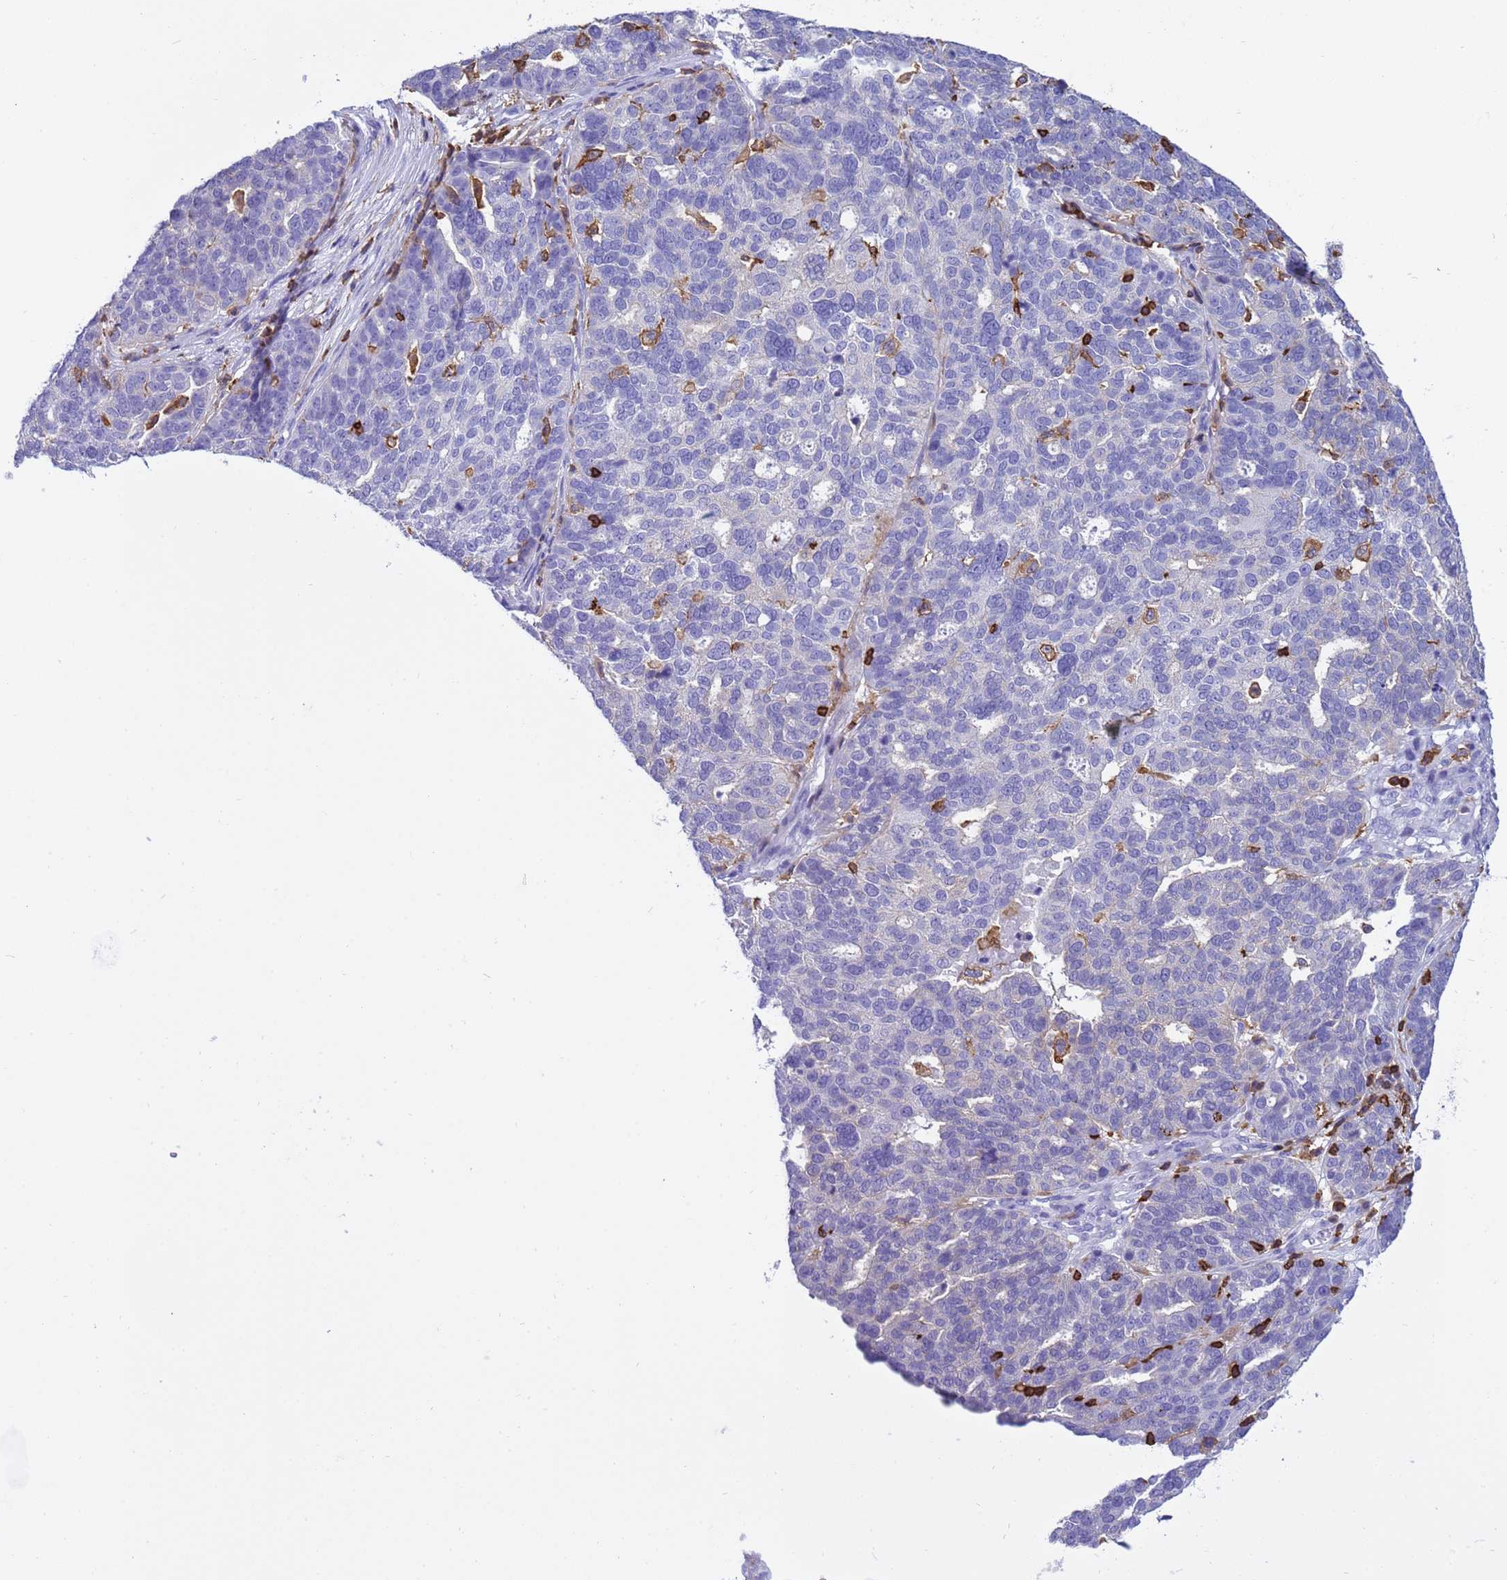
{"staining": {"intensity": "negative", "quantity": "none", "location": "none"}, "tissue": "ovarian cancer", "cell_type": "Tumor cells", "image_type": "cancer", "snomed": [{"axis": "morphology", "description": "Cystadenocarcinoma, serous, NOS"}, {"axis": "topography", "description": "Ovary"}], "caption": "Tumor cells are negative for brown protein staining in ovarian cancer (serous cystadenocarcinoma). The staining is performed using DAB brown chromogen with nuclei counter-stained in using hematoxylin.", "gene": "IRF5", "patient": {"sex": "female", "age": 59}}